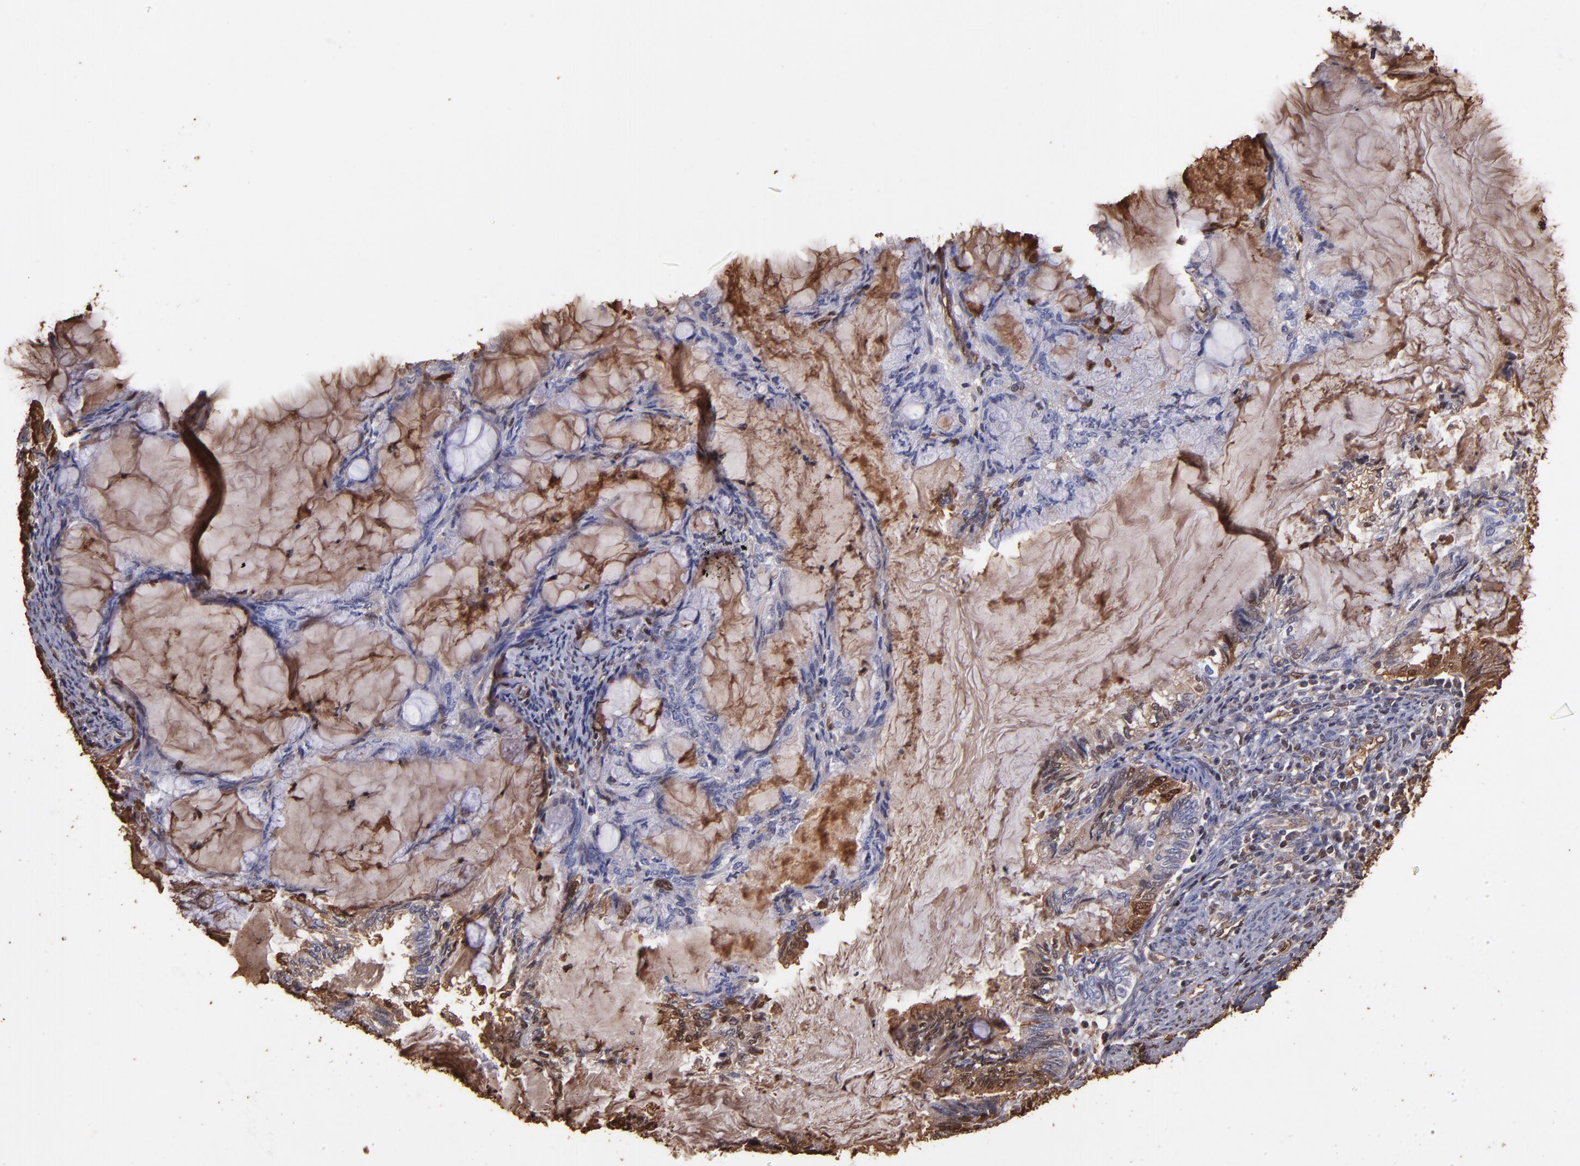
{"staining": {"intensity": "moderate", "quantity": "25%-75%", "location": "cytoplasmic/membranous,nuclear"}, "tissue": "endometrial cancer", "cell_type": "Tumor cells", "image_type": "cancer", "snomed": [{"axis": "morphology", "description": "Adenocarcinoma, NOS"}, {"axis": "topography", "description": "Endometrium"}], "caption": "Protein analysis of endometrial cancer (adenocarcinoma) tissue shows moderate cytoplasmic/membranous and nuclear expression in about 25%-75% of tumor cells.", "gene": "S100A6", "patient": {"sex": "female", "age": 86}}